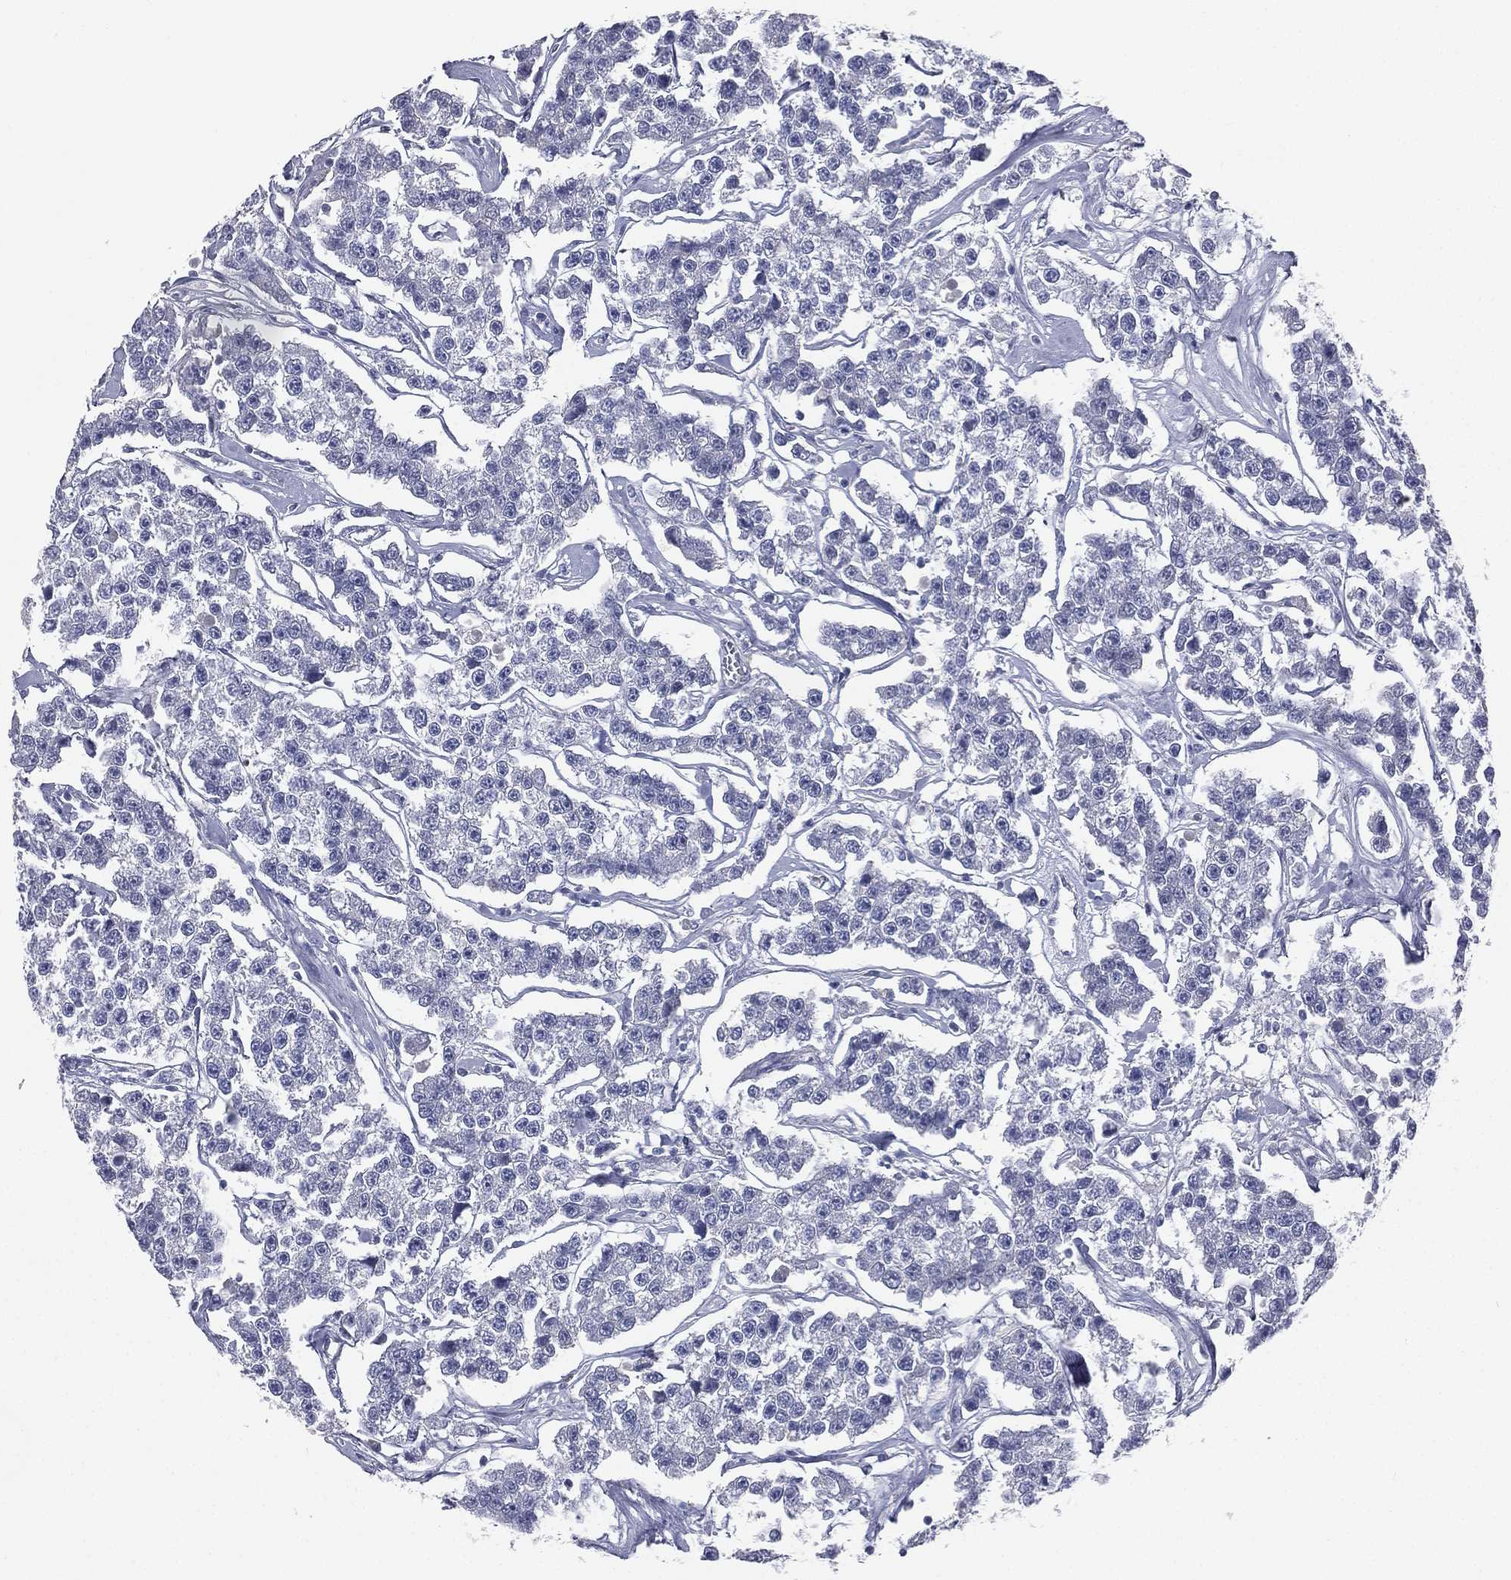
{"staining": {"intensity": "negative", "quantity": "none", "location": "none"}, "tissue": "testis cancer", "cell_type": "Tumor cells", "image_type": "cancer", "snomed": [{"axis": "morphology", "description": "Seminoma, NOS"}, {"axis": "topography", "description": "Testis"}], "caption": "Immunohistochemistry of human testis cancer (seminoma) displays no staining in tumor cells. (DAB IHC visualized using brightfield microscopy, high magnification).", "gene": "STK31", "patient": {"sex": "male", "age": 59}}